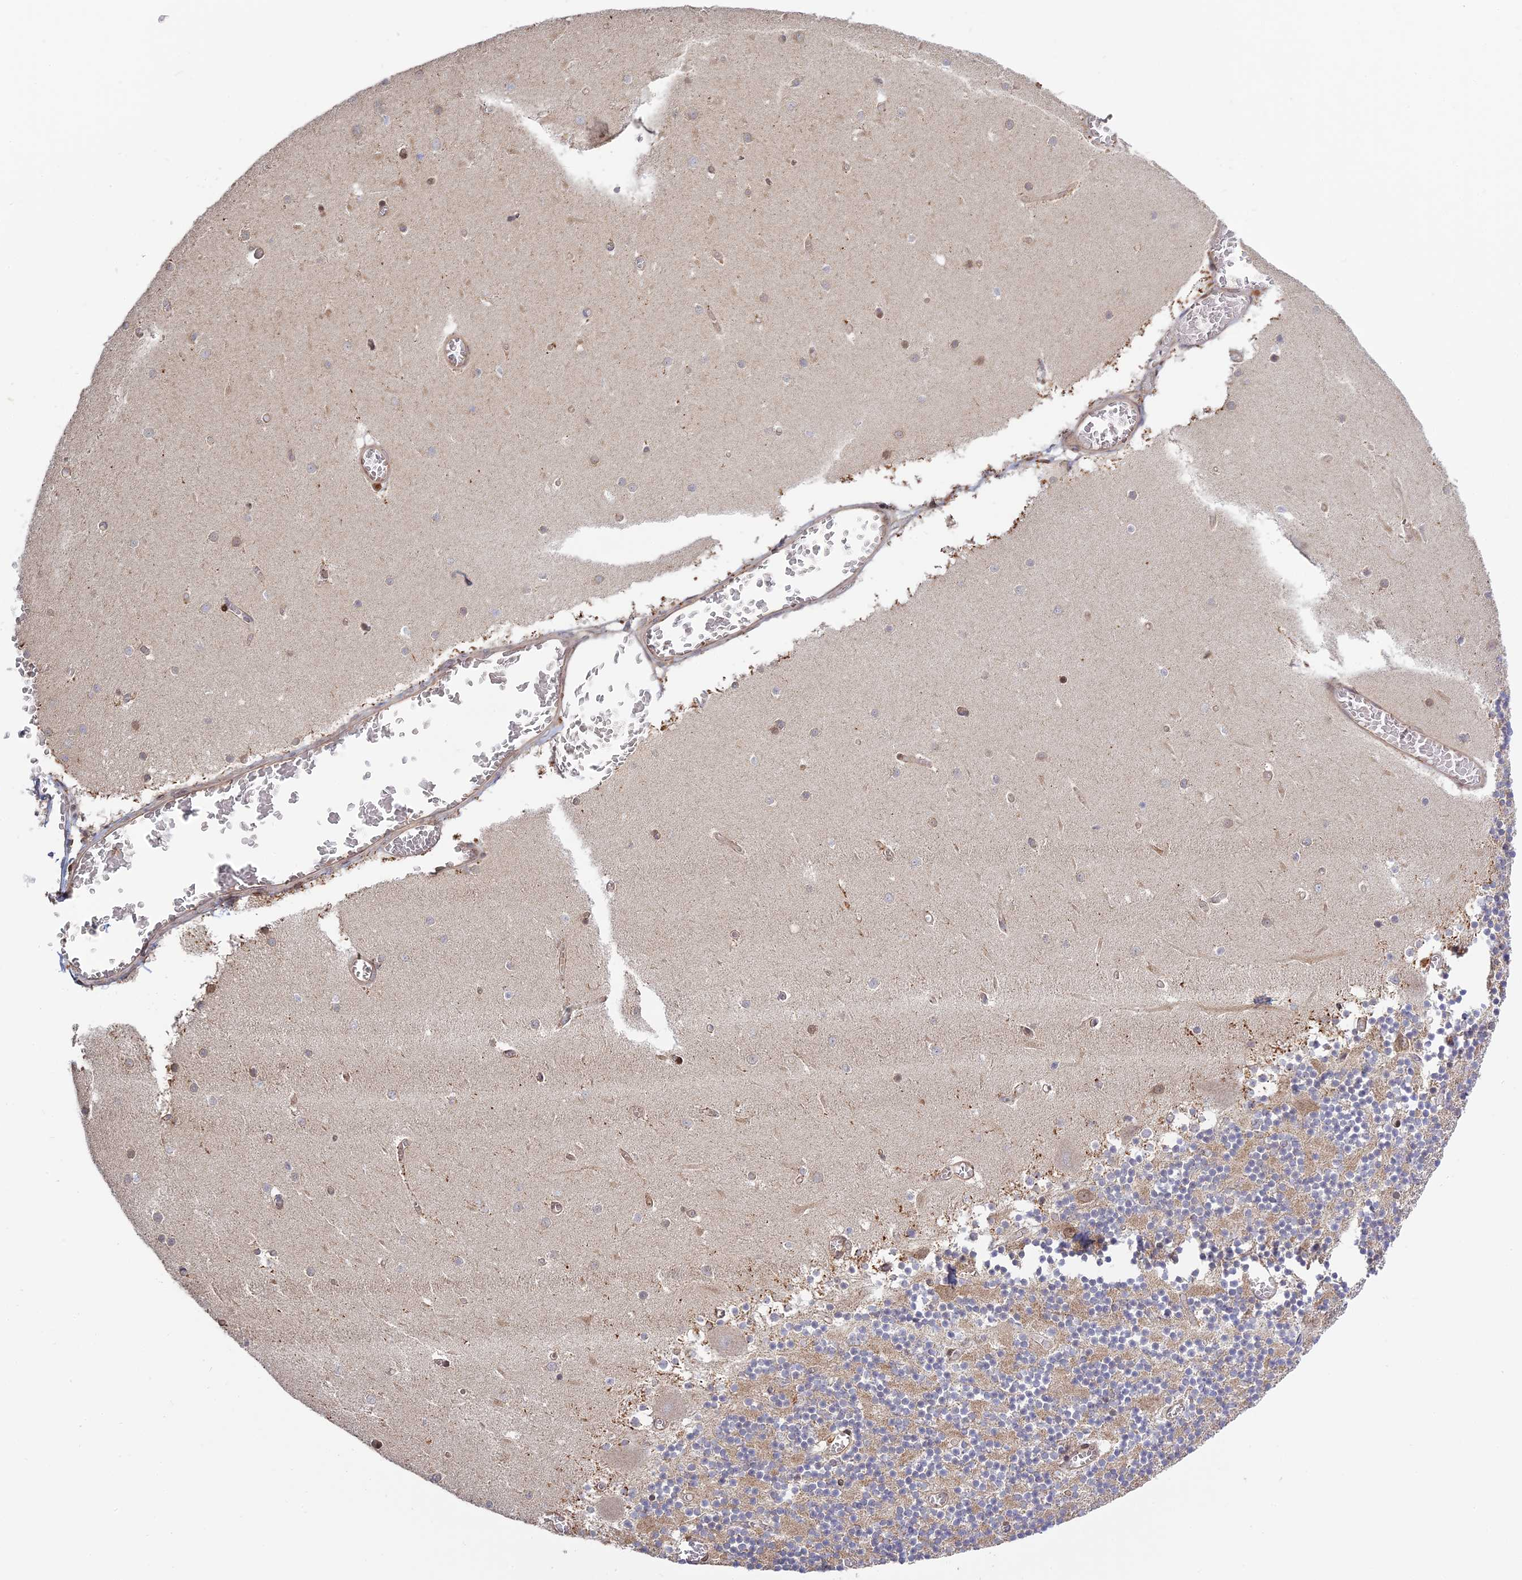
{"staining": {"intensity": "moderate", "quantity": "25%-75%", "location": "nuclear"}, "tissue": "cerebellum", "cell_type": "Cells in granular layer", "image_type": "normal", "snomed": [{"axis": "morphology", "description": "Normal tissue, NOS"}, {"axis": "topography", "description": "Cerebellum"}], "caption": "Protein expression analysis of benign cerebellum exhibits moderate nuclear expression in approximately 25%-75% of cells in granular layer. (brown staining indicates protein expression, while blue staining denotes nuclei).", "gene": "PKIG", "patient": {"sex": "female", "age": 28}}